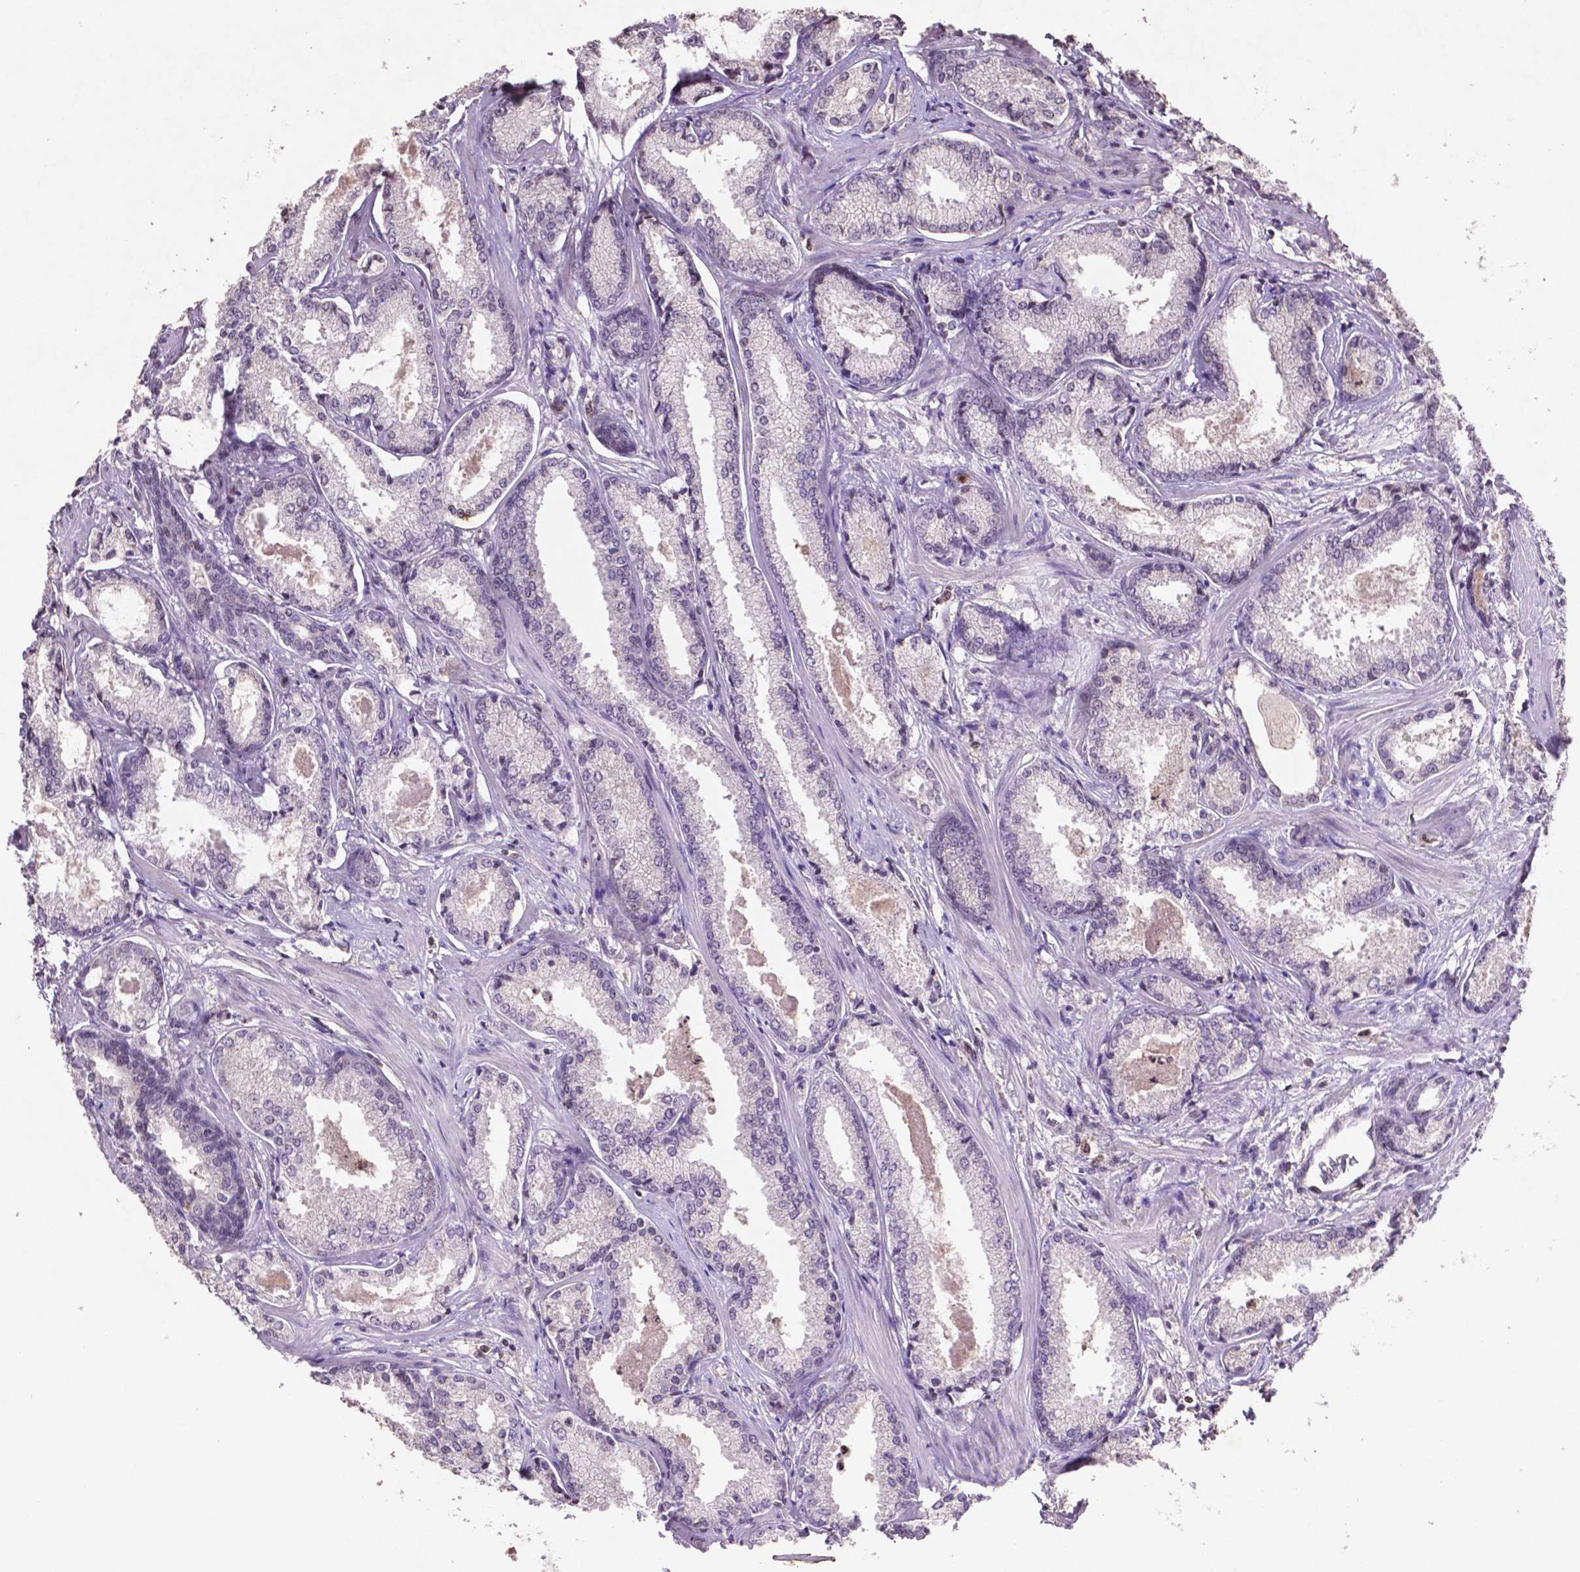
{"staining": {"intensity": "negative", "quantity": "none", "location": "none"}, "tissue": "prostate cancer", "cell_type": "Tumor cells", "image_type": "cancer", "snomed": [{"axis": "morphology", "description": "Adenocarcinoma, Low grade"}, {"axis": "topography", "description": "Prostate"}], "caption": "This image is of prostate cancer (low-grade adenocarcinoma) stained with immunohistochemistry (IHC) to label a protein in brown with the nuclei are counter-stained blue. There is no expression in tumor cells. (Immunohistochemistry (ihc), brightfield microscopy, high magnification).", "gene": "GLRX", "patient": {"sex": "male", "age": 56}}